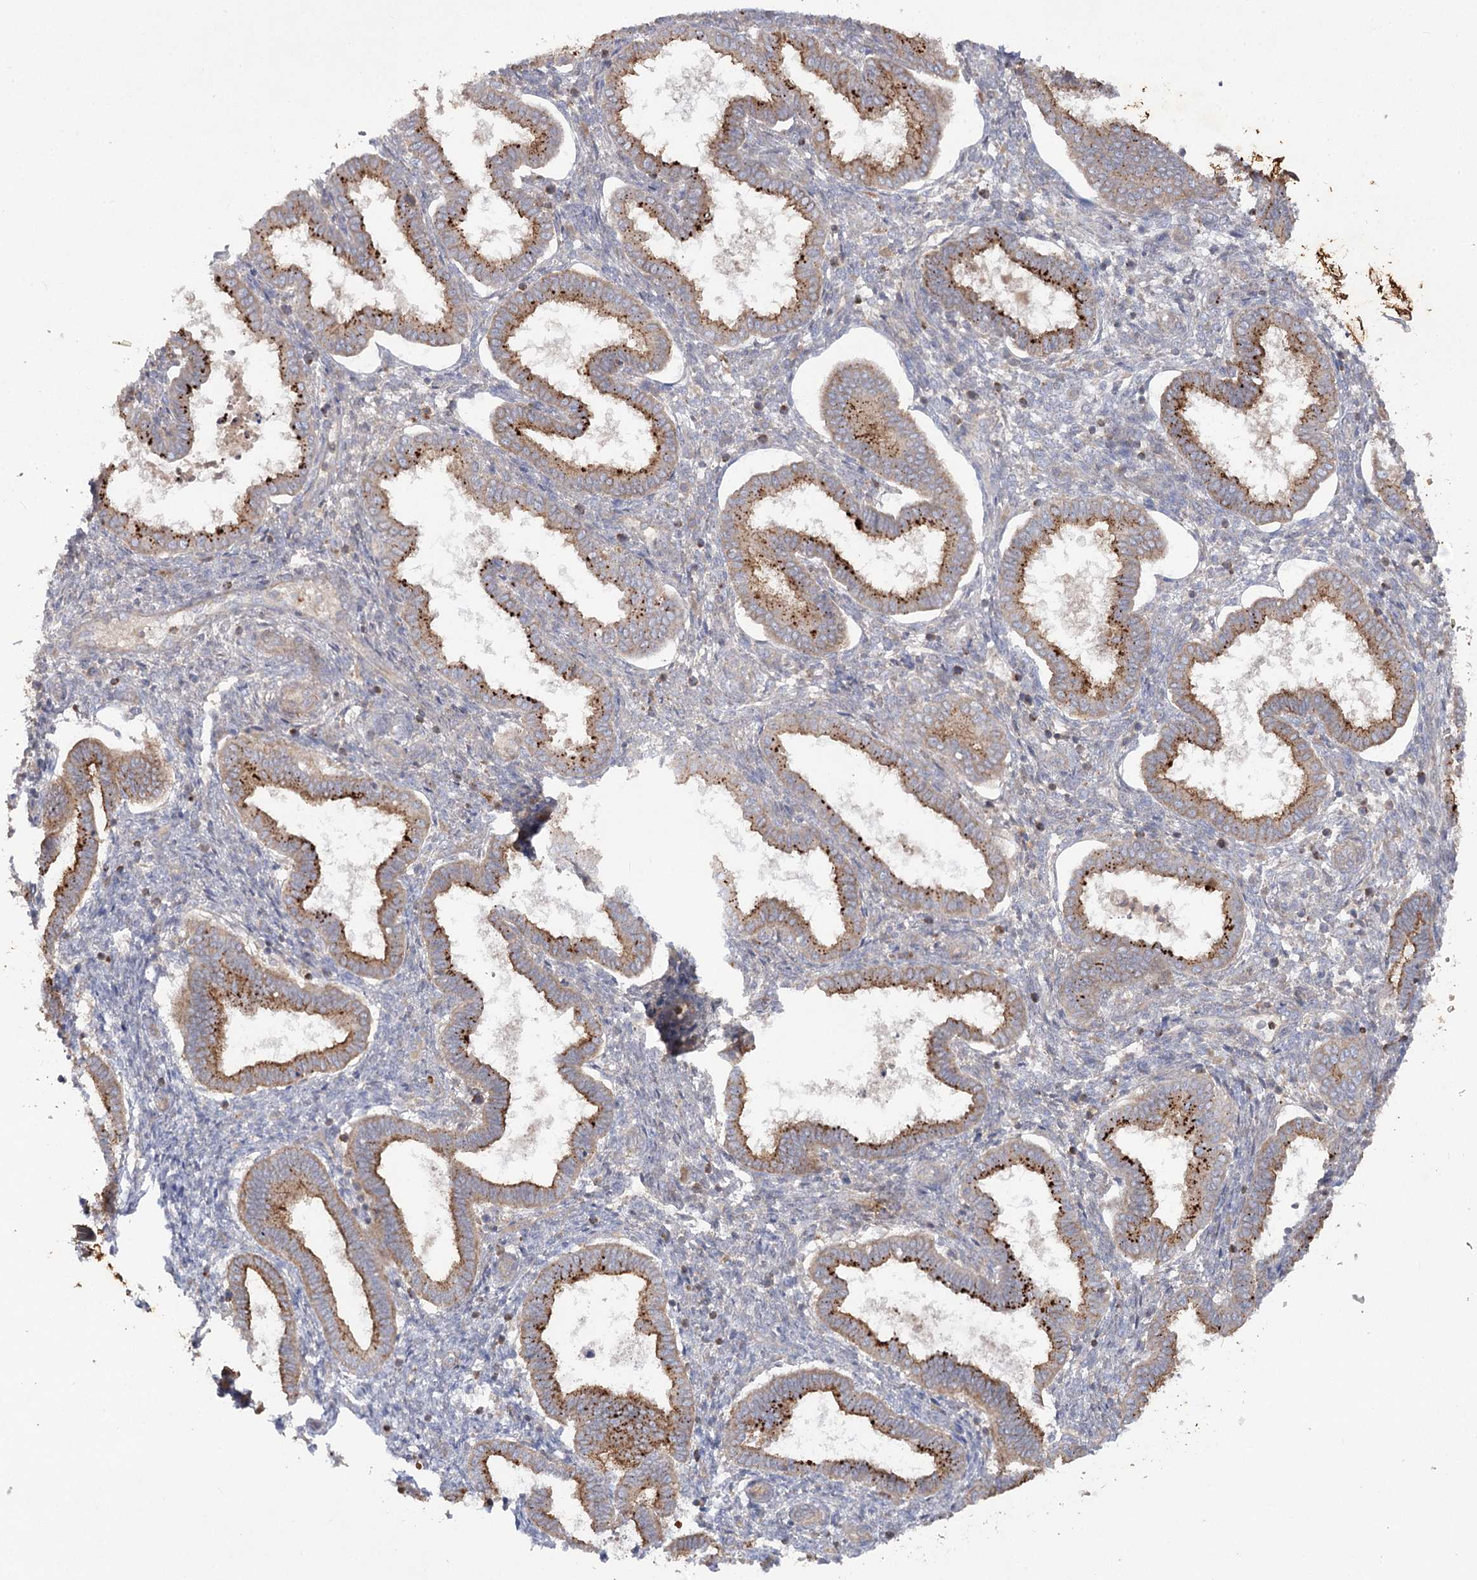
{"staining": {"intensity": "weak", "quantity": "<25%", "location": "cytoplasmic/membranous"}, "tissue": "endometrium", "cell_type": "Cells in endometrial stroma", "image_type": "normal", "snomed": [{"axis": "morphology", "description": "Normal tissue, NOS"}, {"axis": "topography", "description": "Endometrium"}], "caption": "IHC photomicrograph of normal endometrium: endometrium stained with DAB (3,3'-diaminobenzidine) displays no significant protein expression in cells in endometrial stroma.", "gene": "KIAA0825", "patient": {"sex": "female", "age": 24}}